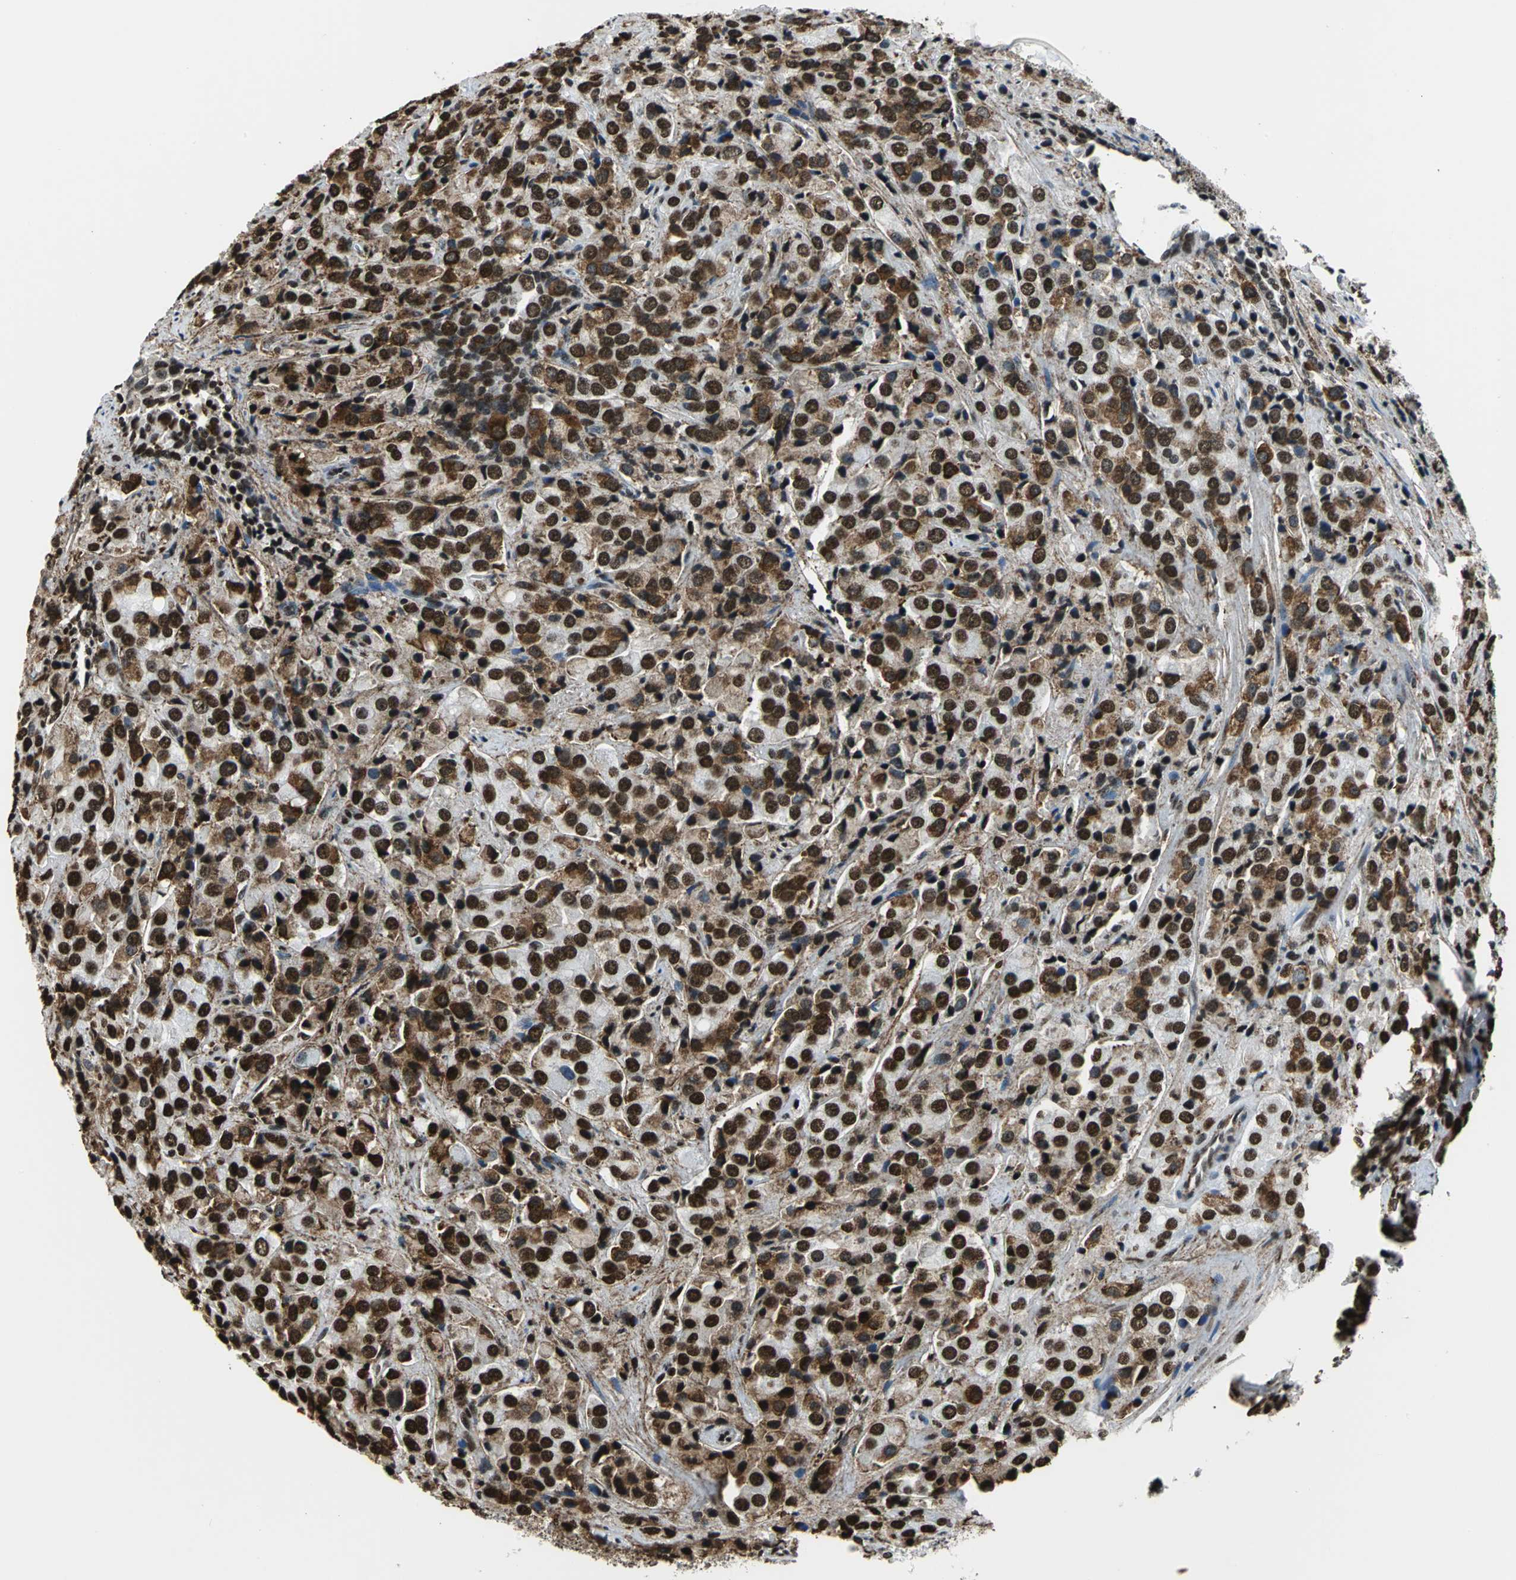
{"staining": {"intensity": "strong", "quantity": ">75%", "location": "cytoplasmic/membranous,nuclear"}, "tissue": "prostate cancer", "cell_type": "Tumor cells", "image_type": "cancer", "snomed": [{"axis": "morphology", "description": "Adenocarcinoma, High grade"}, {"axis": "topography", "description": "Prostate"}], "caption": "Protein expression analysis of adenocarcinoma (high-grade) (prostate) shows strong cytoplasmic/membranous and nuclear positivity in approximately >75% of tumor cells. (Brightfield microscopy of DAB IHC at high magnification).", "gene": "APEX1", "patient": {"sex": "male", "age": 70}}